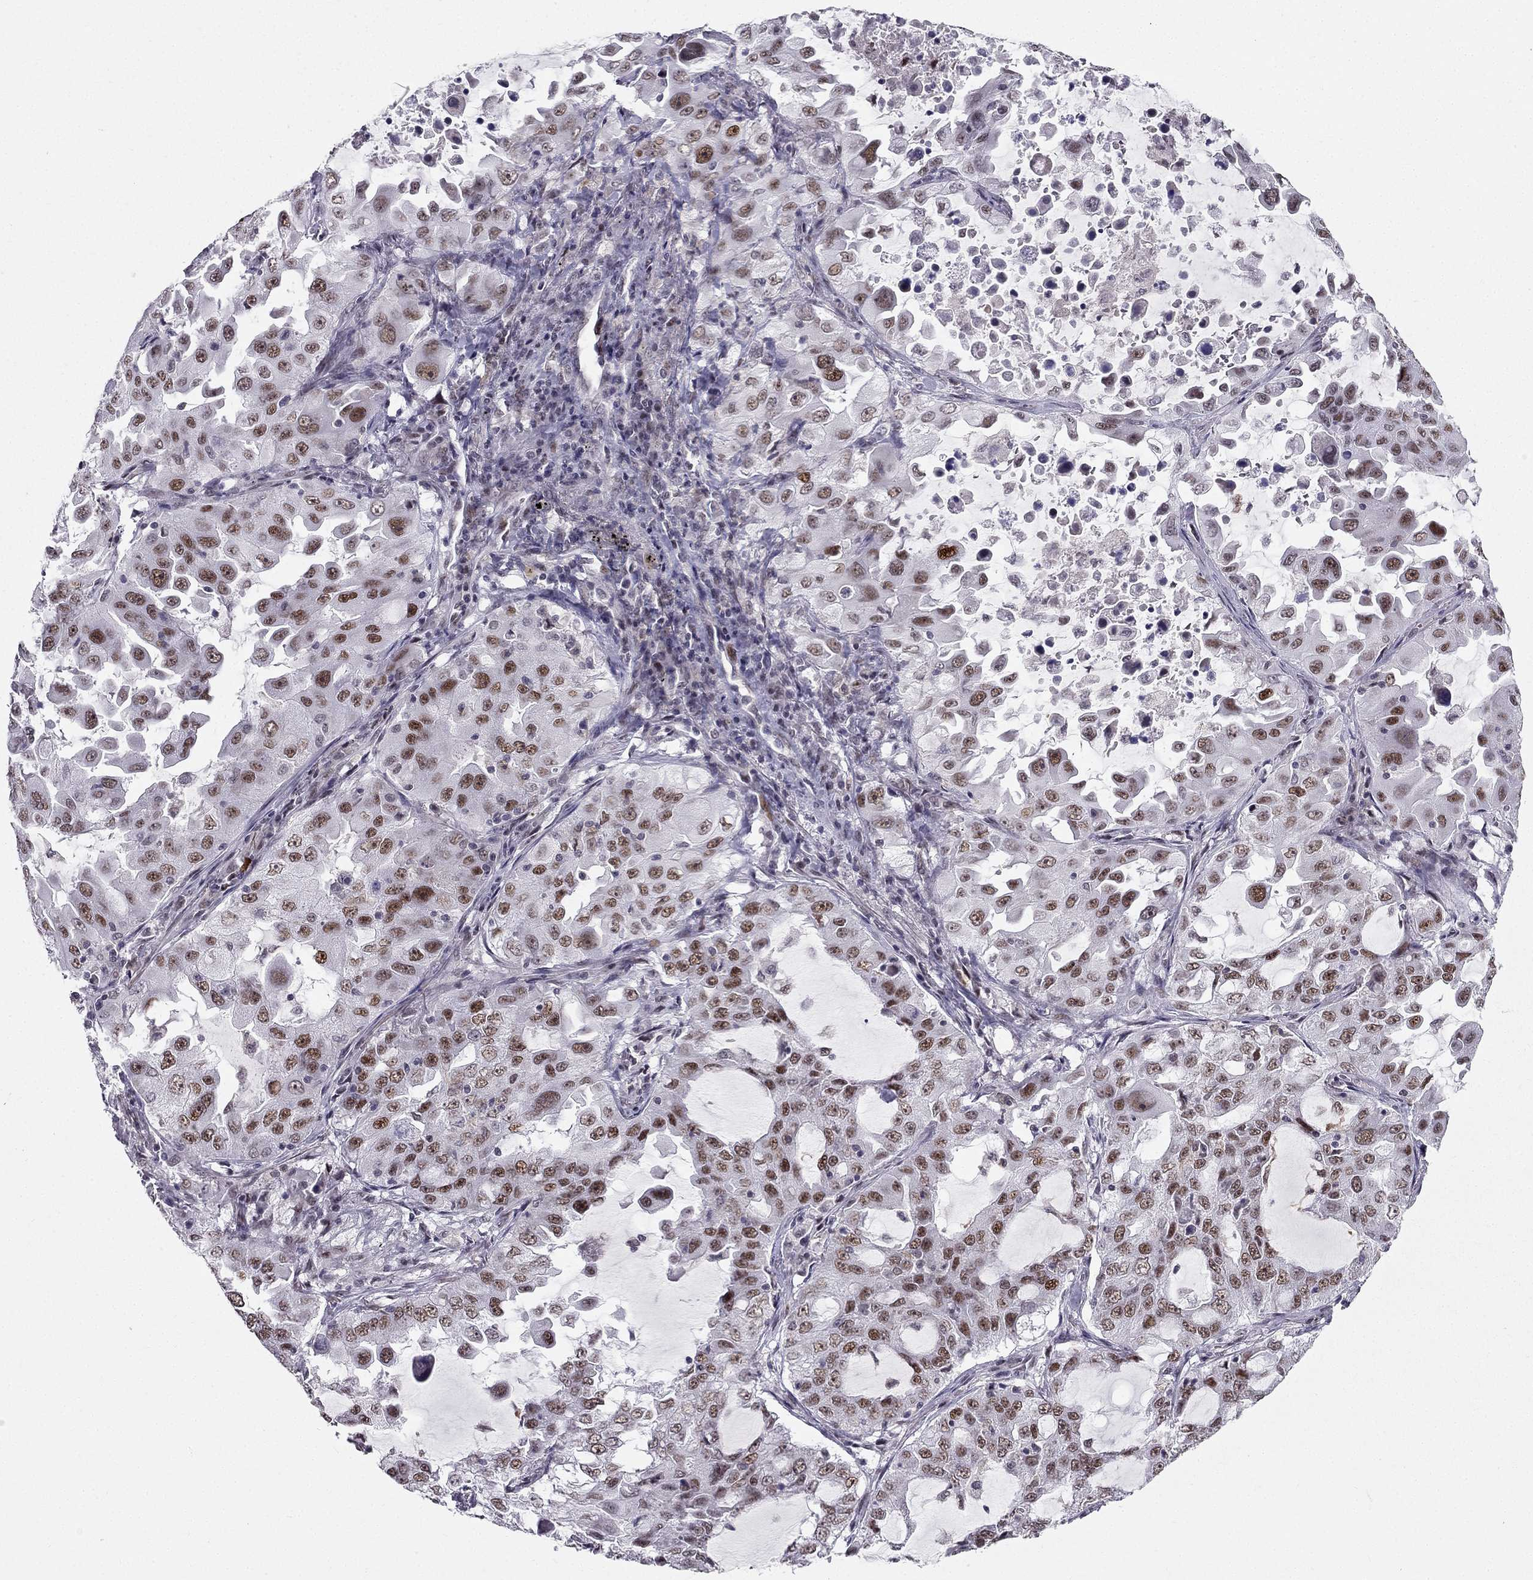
{"staining": {"intensity": "moderate", "quantity": "25%-75%", "location": "nuclear"}, "tissue": "lung cancer", "cell_type": "Tumor cells", "image_type": "cancer", "snomed": [{"axis": "morphology", "description": "Adenocarcinoma, NOS"}, {"axis": "topography", "description": "Lung"}], "caption": "Lung adenocarcinoma stained with IHC reveals moderate nuclear staining in about 25%-75% of tumor cells.", "gene": "RPRD2", "patient": {"sex": "female", "age": 61}}